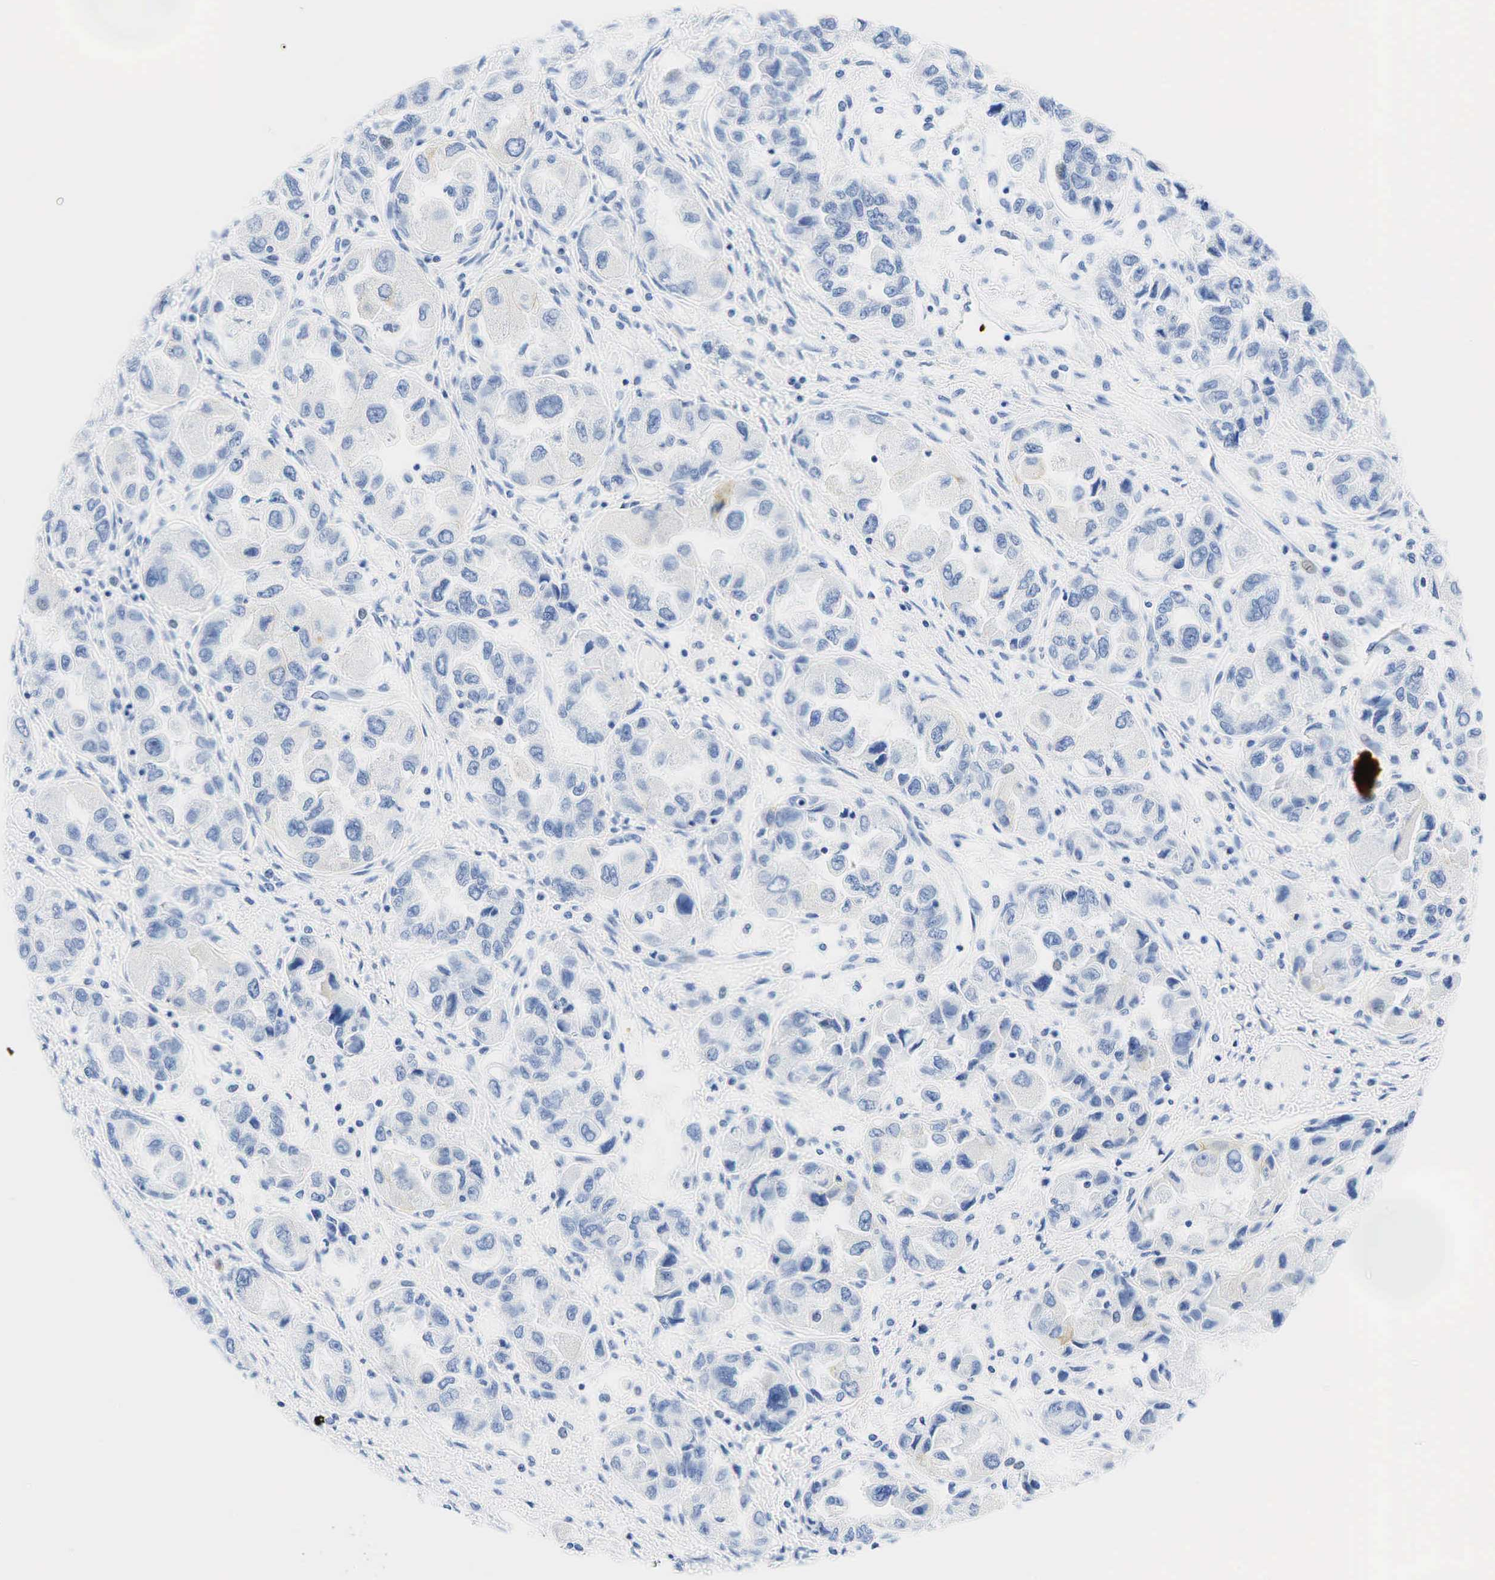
{"staining": {"intensity": "negative", "quantity": "none", "location": "none"}, "tissue": "ovarian cancer", "cell_type": "Tumor cells", "image_type": "cancer", "snomed": [{"axis": "morphology", "description": "Cystadenocarcinoma, serous, NOS"}, {"axis": "topography", "description": "Ovary"}], "caption": "DAB immunohistochemical staining of human ovarian cancer shows no significant staining in tumor cells.", "gene": "INHA", "patient": {"sex": "female", "age": 84}}